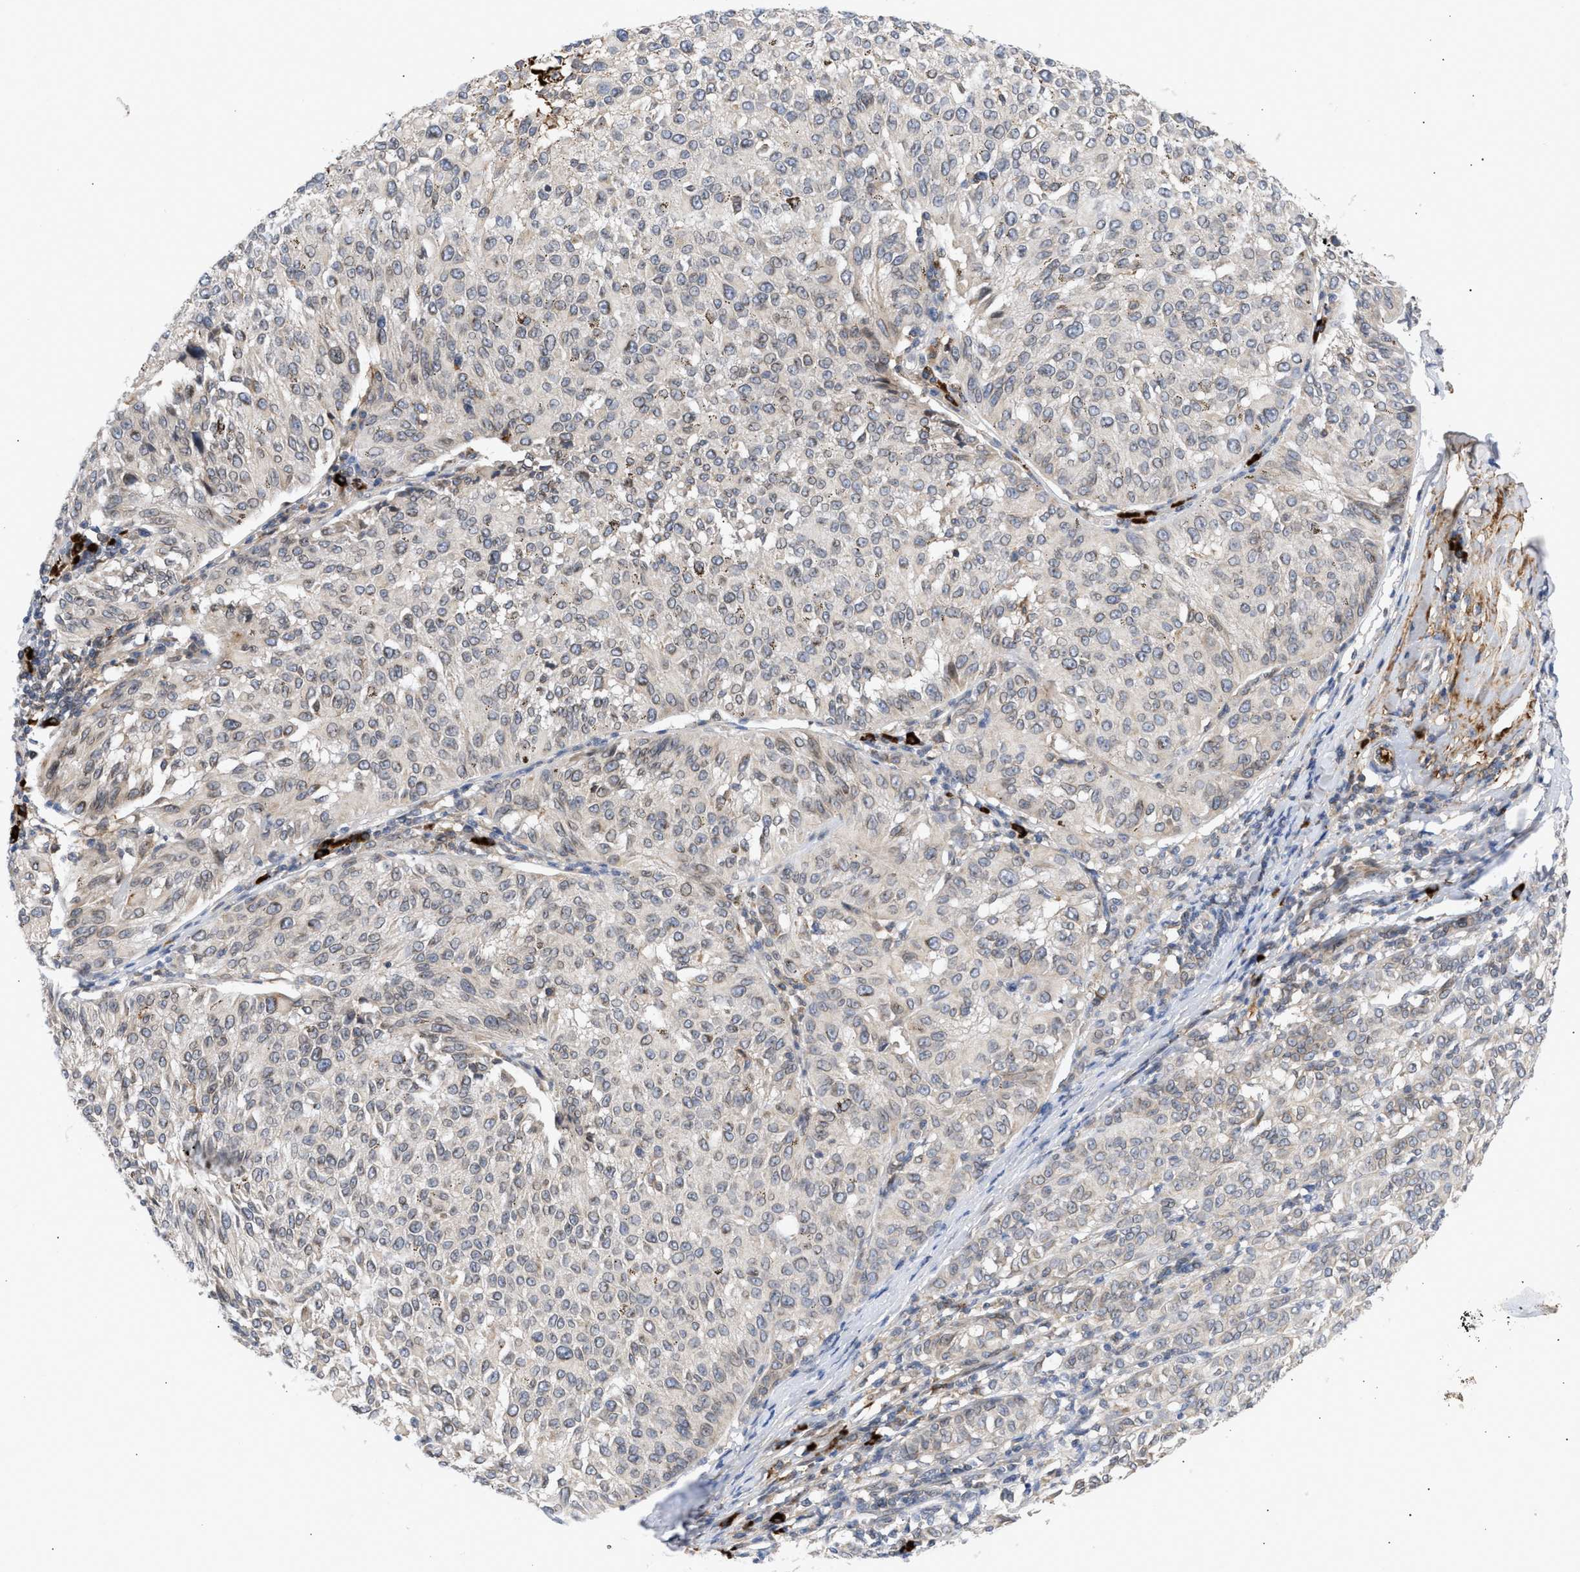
{"staining": {"intensity": "negative", "quantity": "none", "location": "none"}, "tissue": "melanoma", "cell_type": "Tumor cells", "image_type": "cancer", "snomed": [{"axis": "morphology", "description": "Malignant melanoma, NOS"}, {"axis": "topography", "description": "Skin"}], "caption": "An image of melanoma stained for a protein demonstrates no brown staining in tumor cells.", "gene": "NUP62", "patient": {"sex": "female", "age": 72}}